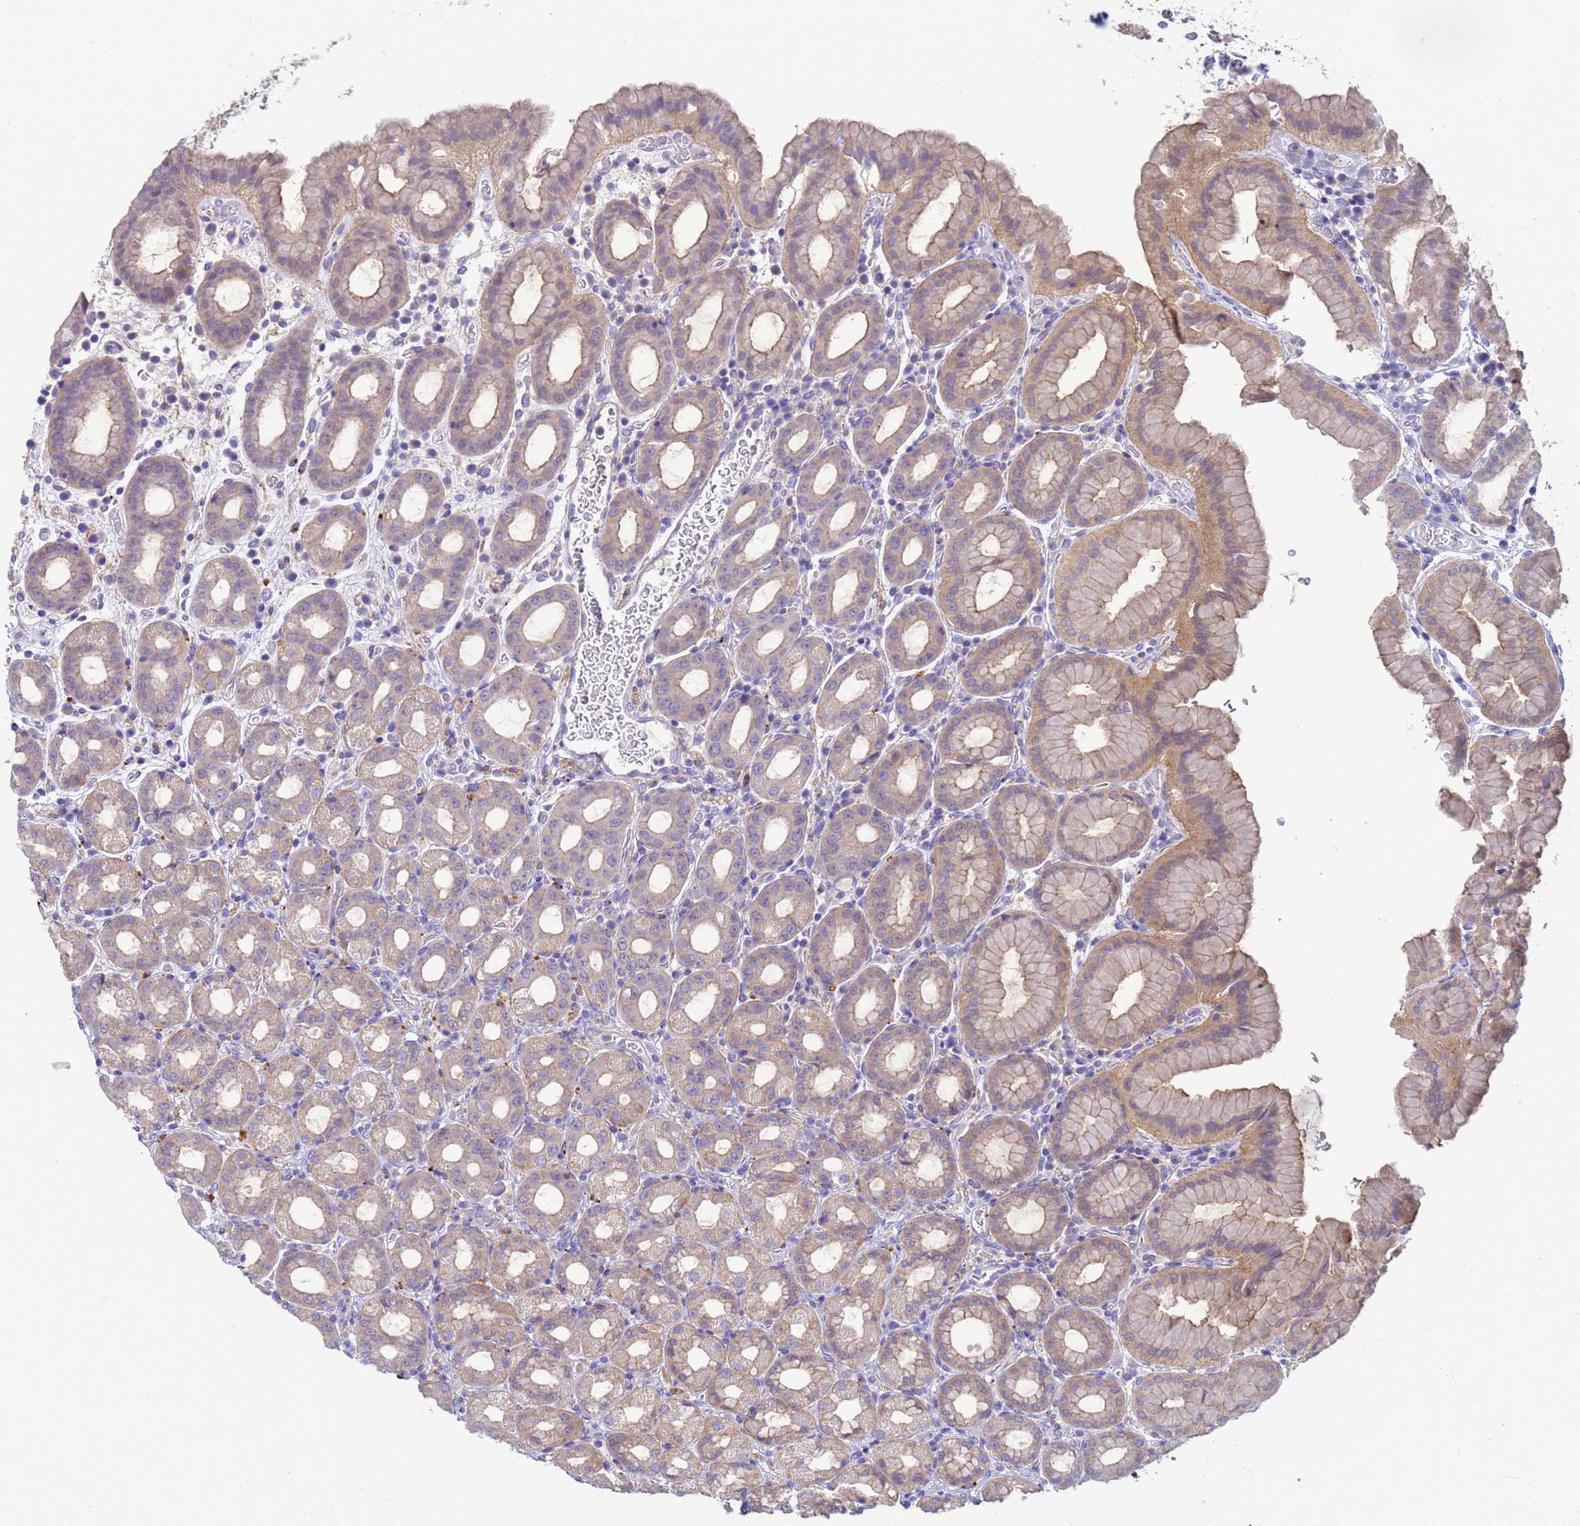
{"staining": {"intensity": "weak", "quantity": "25%-75%", "location": "cytoplasmic/membranous"}, "tissue": "stomach", "cell_type": "Glandular cells", "image_type": "normal", "snomed": [{"axis": "morphology", "description": "Normal tissue, NOS"}, {"axis": "topography", "description": "Stomach, upper"}, {"axis": "topography", "description": "Stomach, lower"}, {"axis": "topography", "description": "Small intestine"}], "caption": "DAB (3,3'-diaminobenzidine) immunohistochemical staining of unremarkable stomach reveals weak cytoplasmic/membranous protein expression in about 25%-75% of glandular cells. (Brightfield microscopy of DAB IHC at high magnification).", "gene": "KLHL13", "patient": {"sex": "male", "age": 68}}